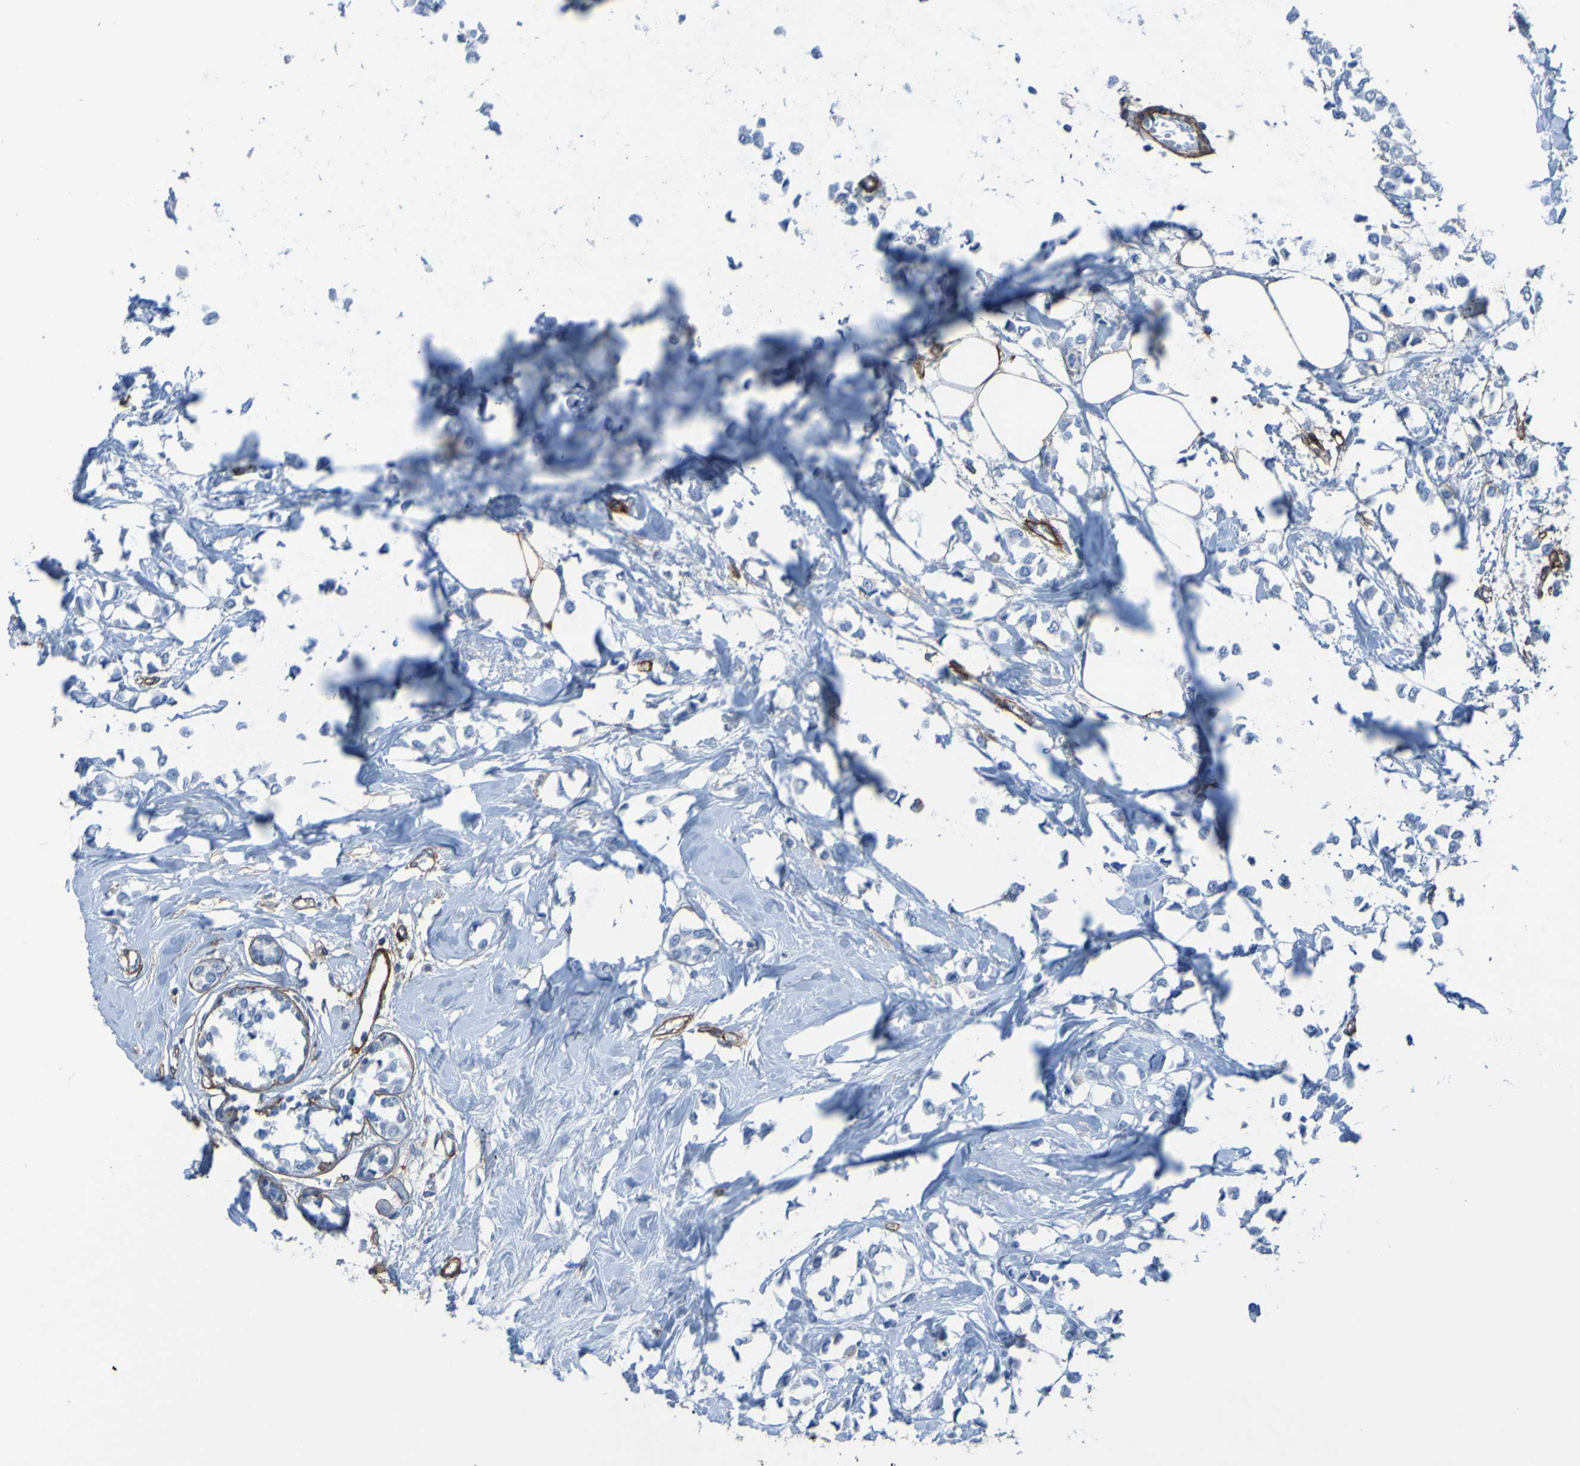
{"staining": {"intensity": "negative", "quantity": "none", "location": "none"}, "tissue": "breast cancer", "cell_type": "Tumor cells", "image_type": "cancer", "snomed": [{"axis": "morphology", "description": "Lobular carcinoma"}, {"axis": "topography", "description": "Breast"}], "caption": "Immunohistochemistry photomicrograph of human breast cancer (lobular carcinoma) stained for a protein (brown), which displays no positivity in tumor cells.", "gene": "COL4A2", "patient": {"sex": "female", "age": 51}}